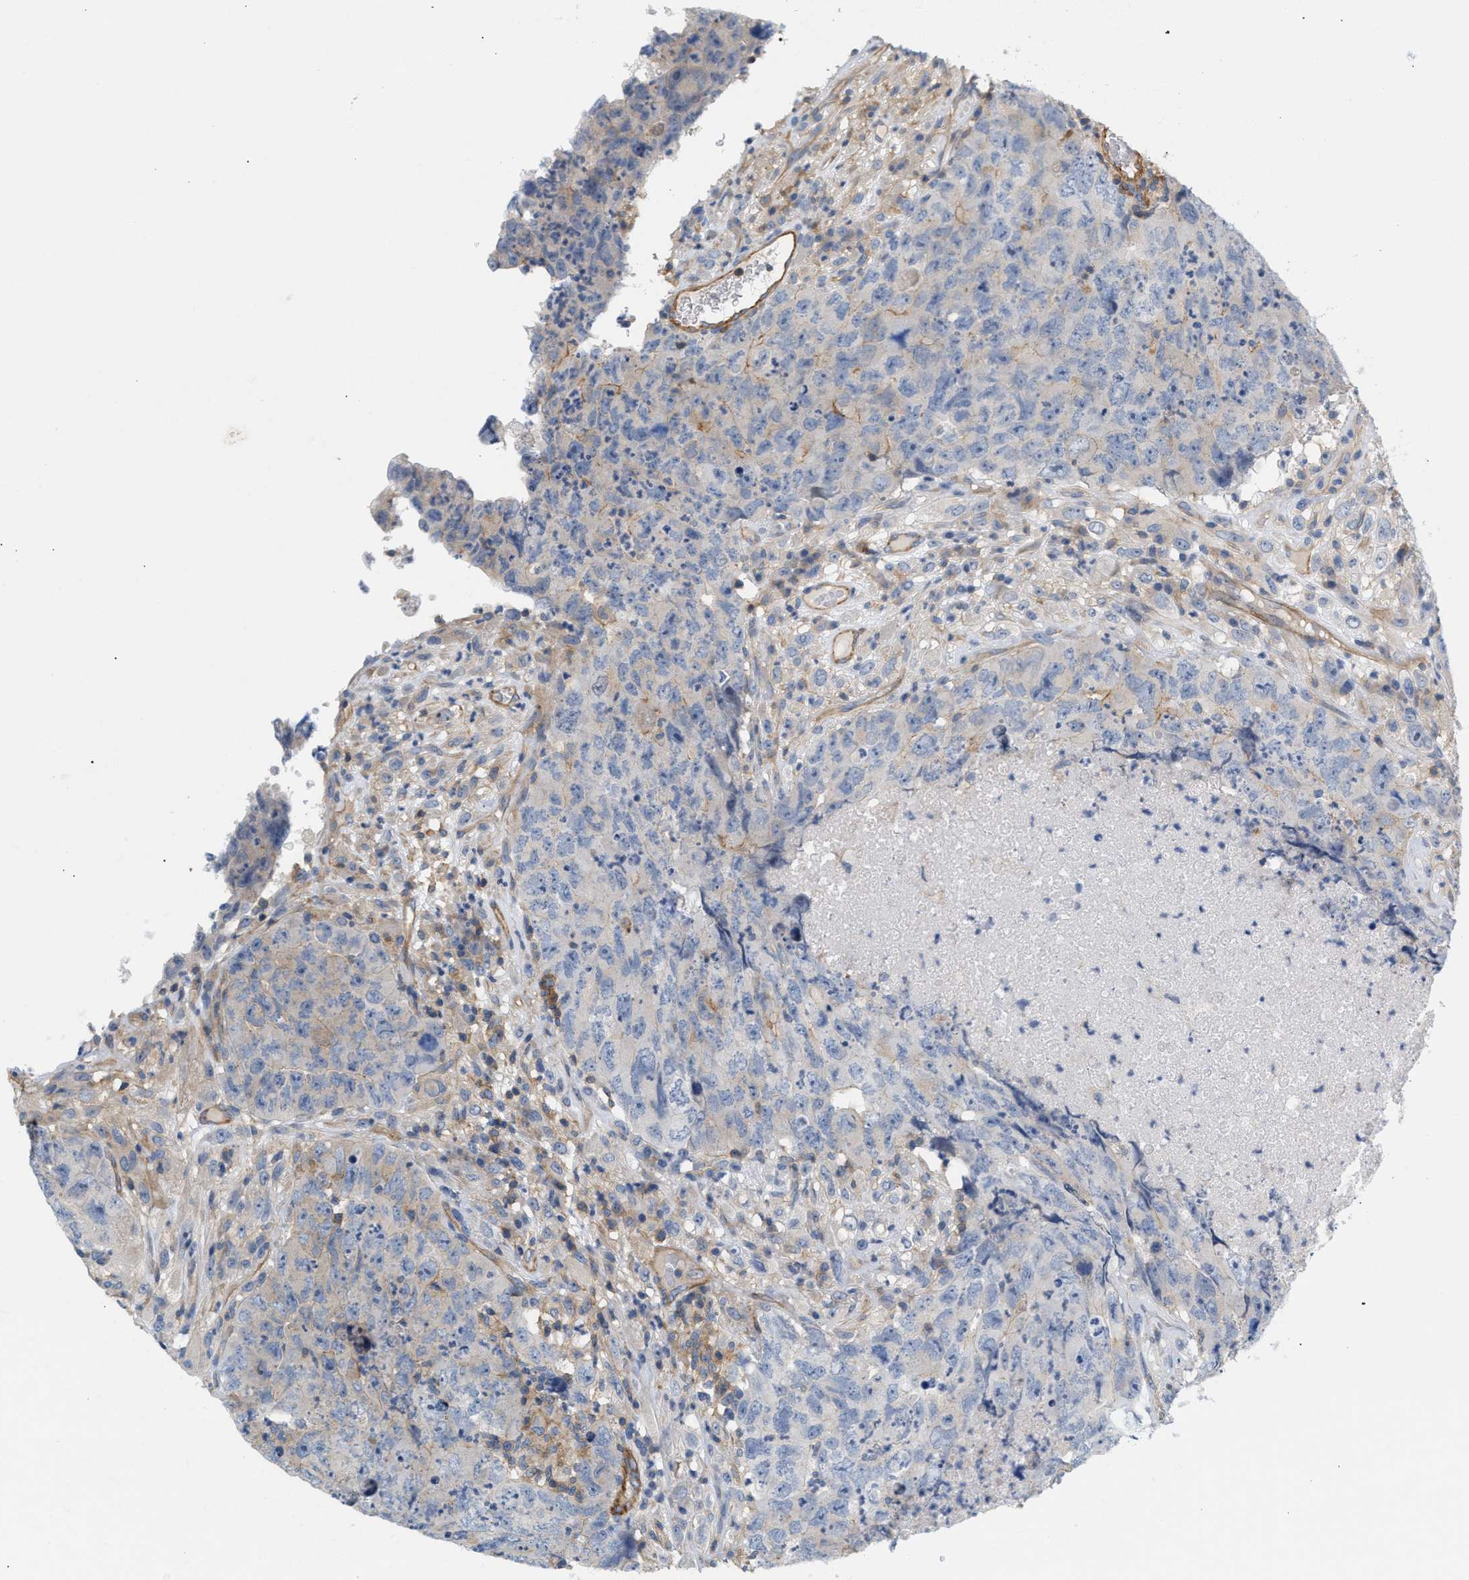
{"staining": {"intensity": "weak", "quantity": "<25%", "location": "cytoplasmic/membranous"}, "tissue": "testis cancer", "cell_type": "Tumor cells", "image_type": "cancer", "snomed": [{"axis": "morphology", "description": "Carcinoma, Embryonal, NOS"}, {"axis": "topography", "description": "Testis"}], "caption": "Human testis cancer stained for a protein using IHC displays no positivity in tumor cells.", "gene": "LRCH1", "patient": {"sex": "male", "age": 32}}